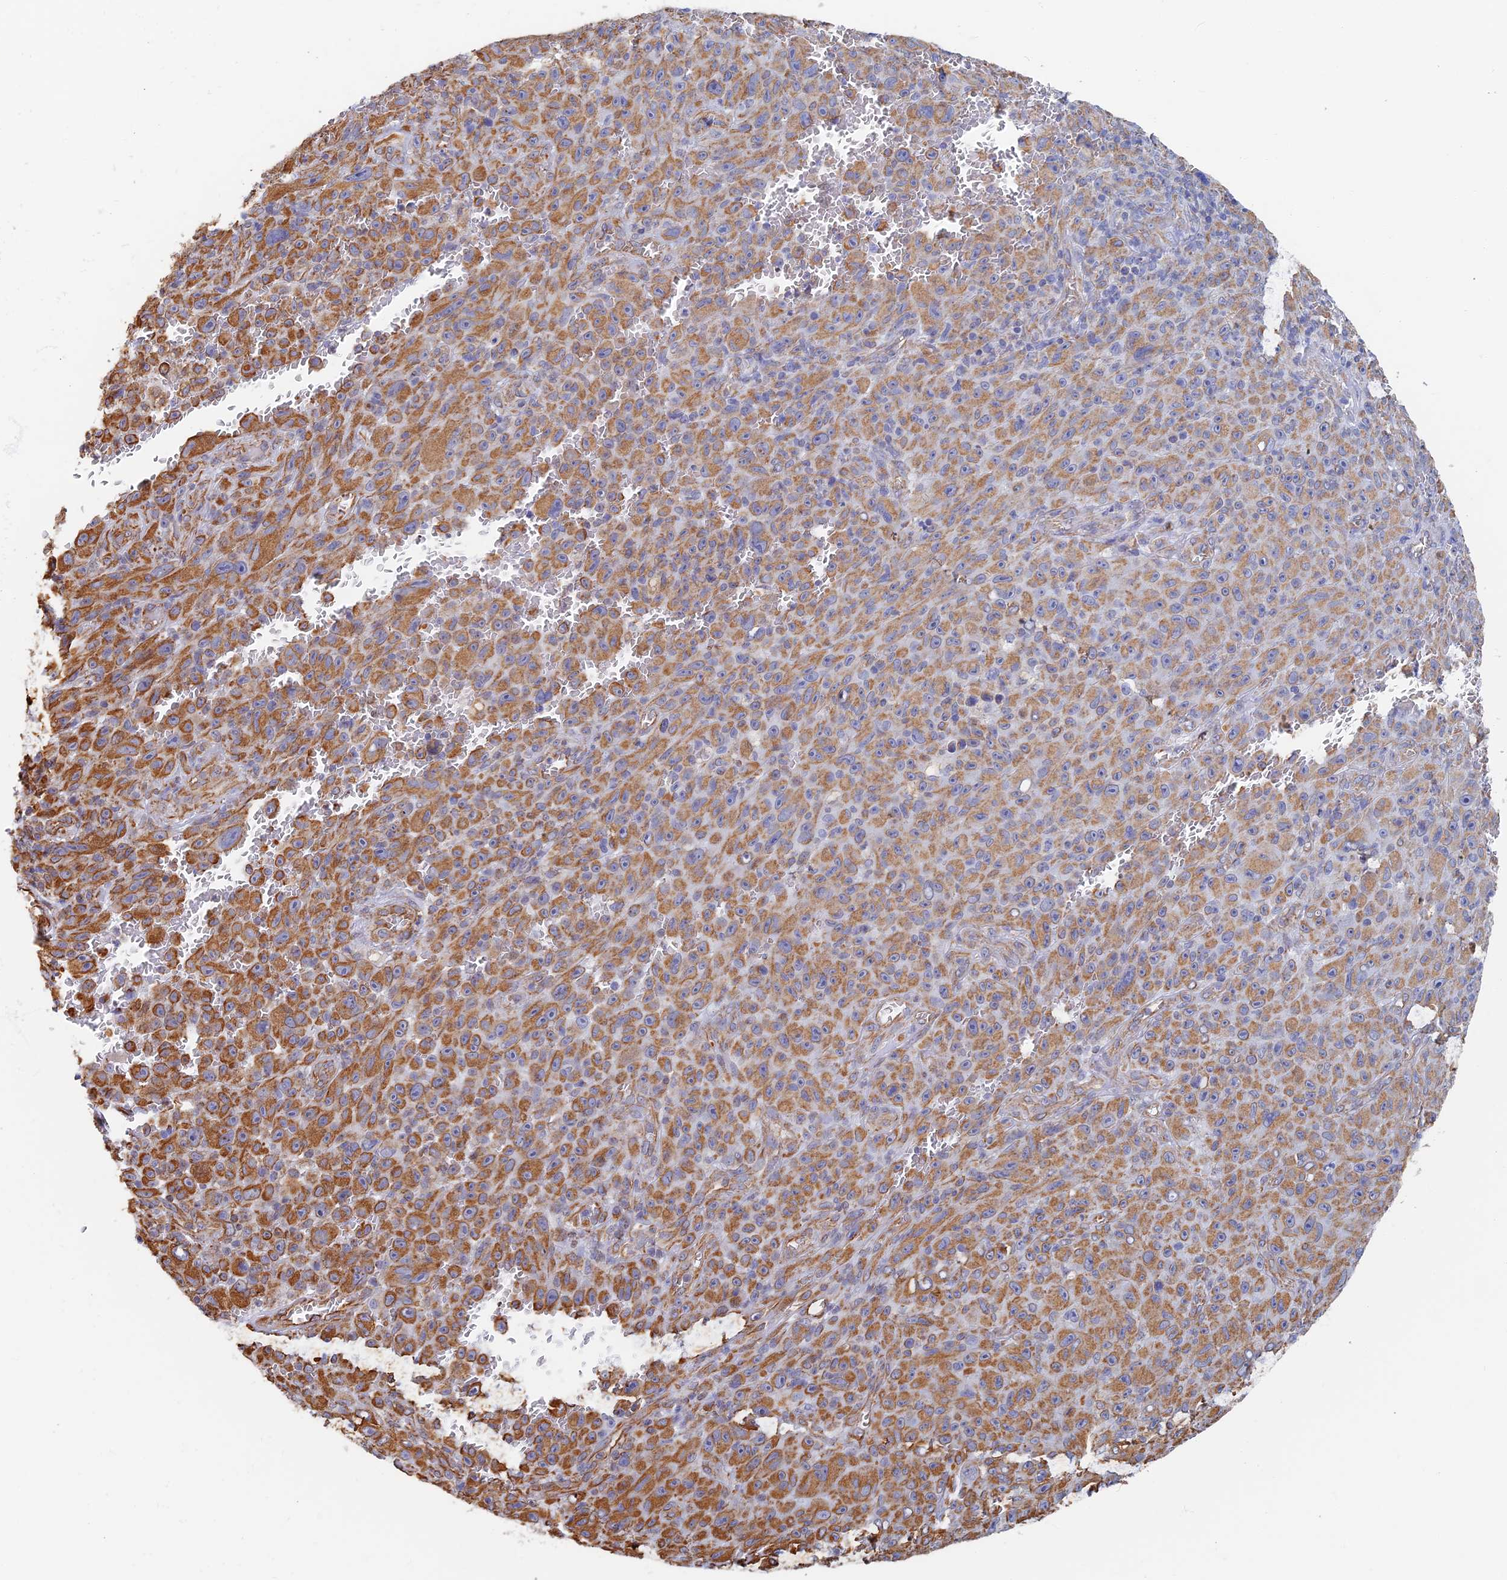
{"staining": {"intensity": "moderate", "quantity": ">75%", "location": "cytoplasmic/membranous"}, "tissue": "melanoma", "cell_type": "Tumor cells", "image_type": "cancer", "snomed": [{"axis": "morphology", "description": "Malignant melanoma, NOS"}, {"axis": "topography", "description": "Skin"}], "caption": "Melanoma stained with DAB IHC shows medium levels of moderate cytoplasmic/membranous staining in about >75% of tumor cells. Nuclei are stained in blue.", "gene": "RMC1", "patient": {"sex": "female", "age": 82}}